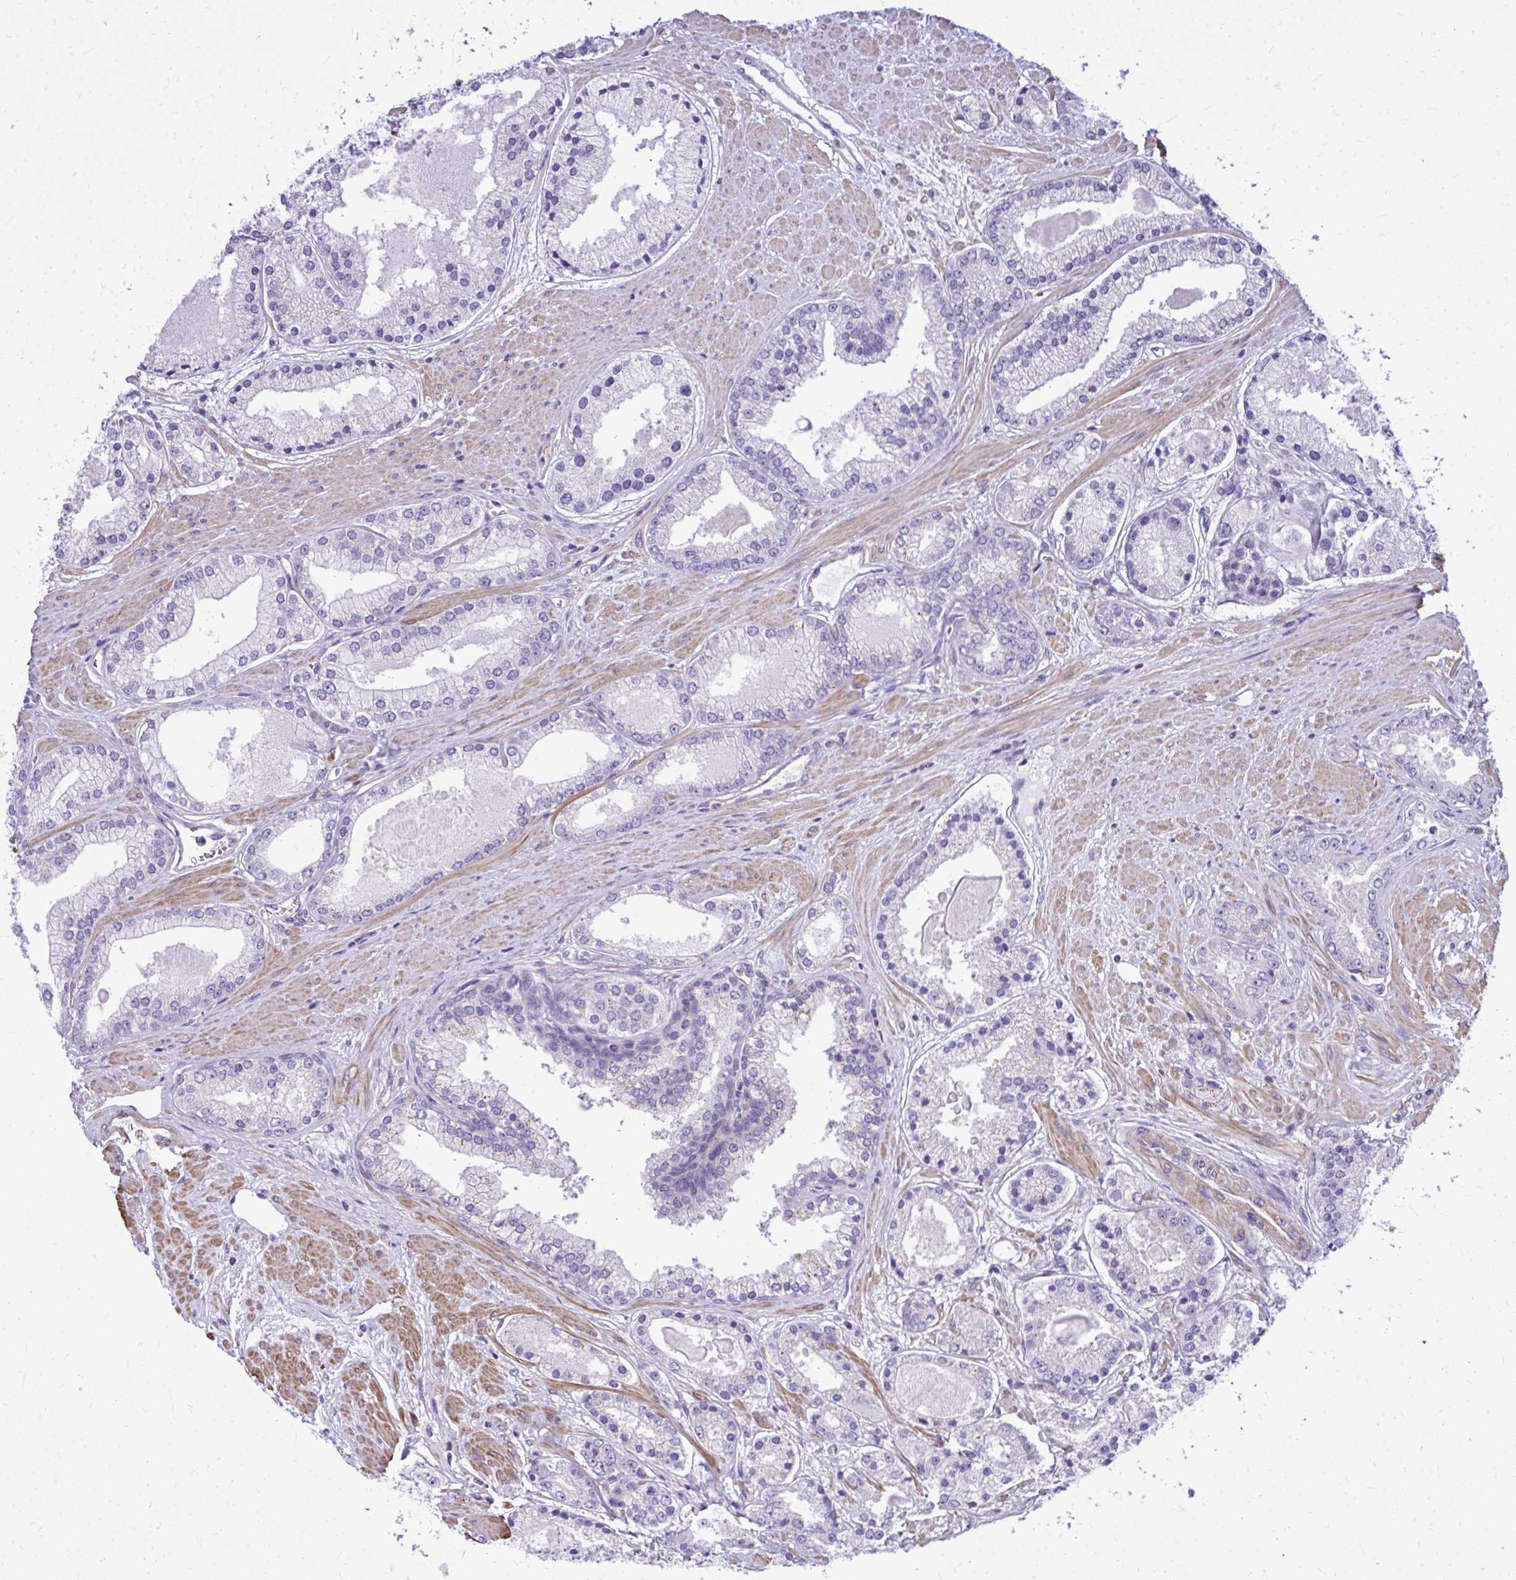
{"staining": {"intensity": "negative", "quantity": "none", "location": "none"}, "tissue": "prostate cancer", "cell_type": "Tumor cells", "image_type": "cancer", "snomed": [{"axis": "morphology", "description": "Adenocarcinoma, High grade"}, {"axis": "topography", "description": "Prostate"}], "caption": "IHC of prostate cancer (adenocarcinoma (high-grade)) exhibits no staining in tumor cells. Brightfield microscopy of immunohistochemistry (IHC) stained with DAB (3,3'-diaminobenzidine) (brown) and hematoxylin (blue), captured at high magnification.", "gene": "GRK4", "patient": {"sex": "male", "age": 67}}